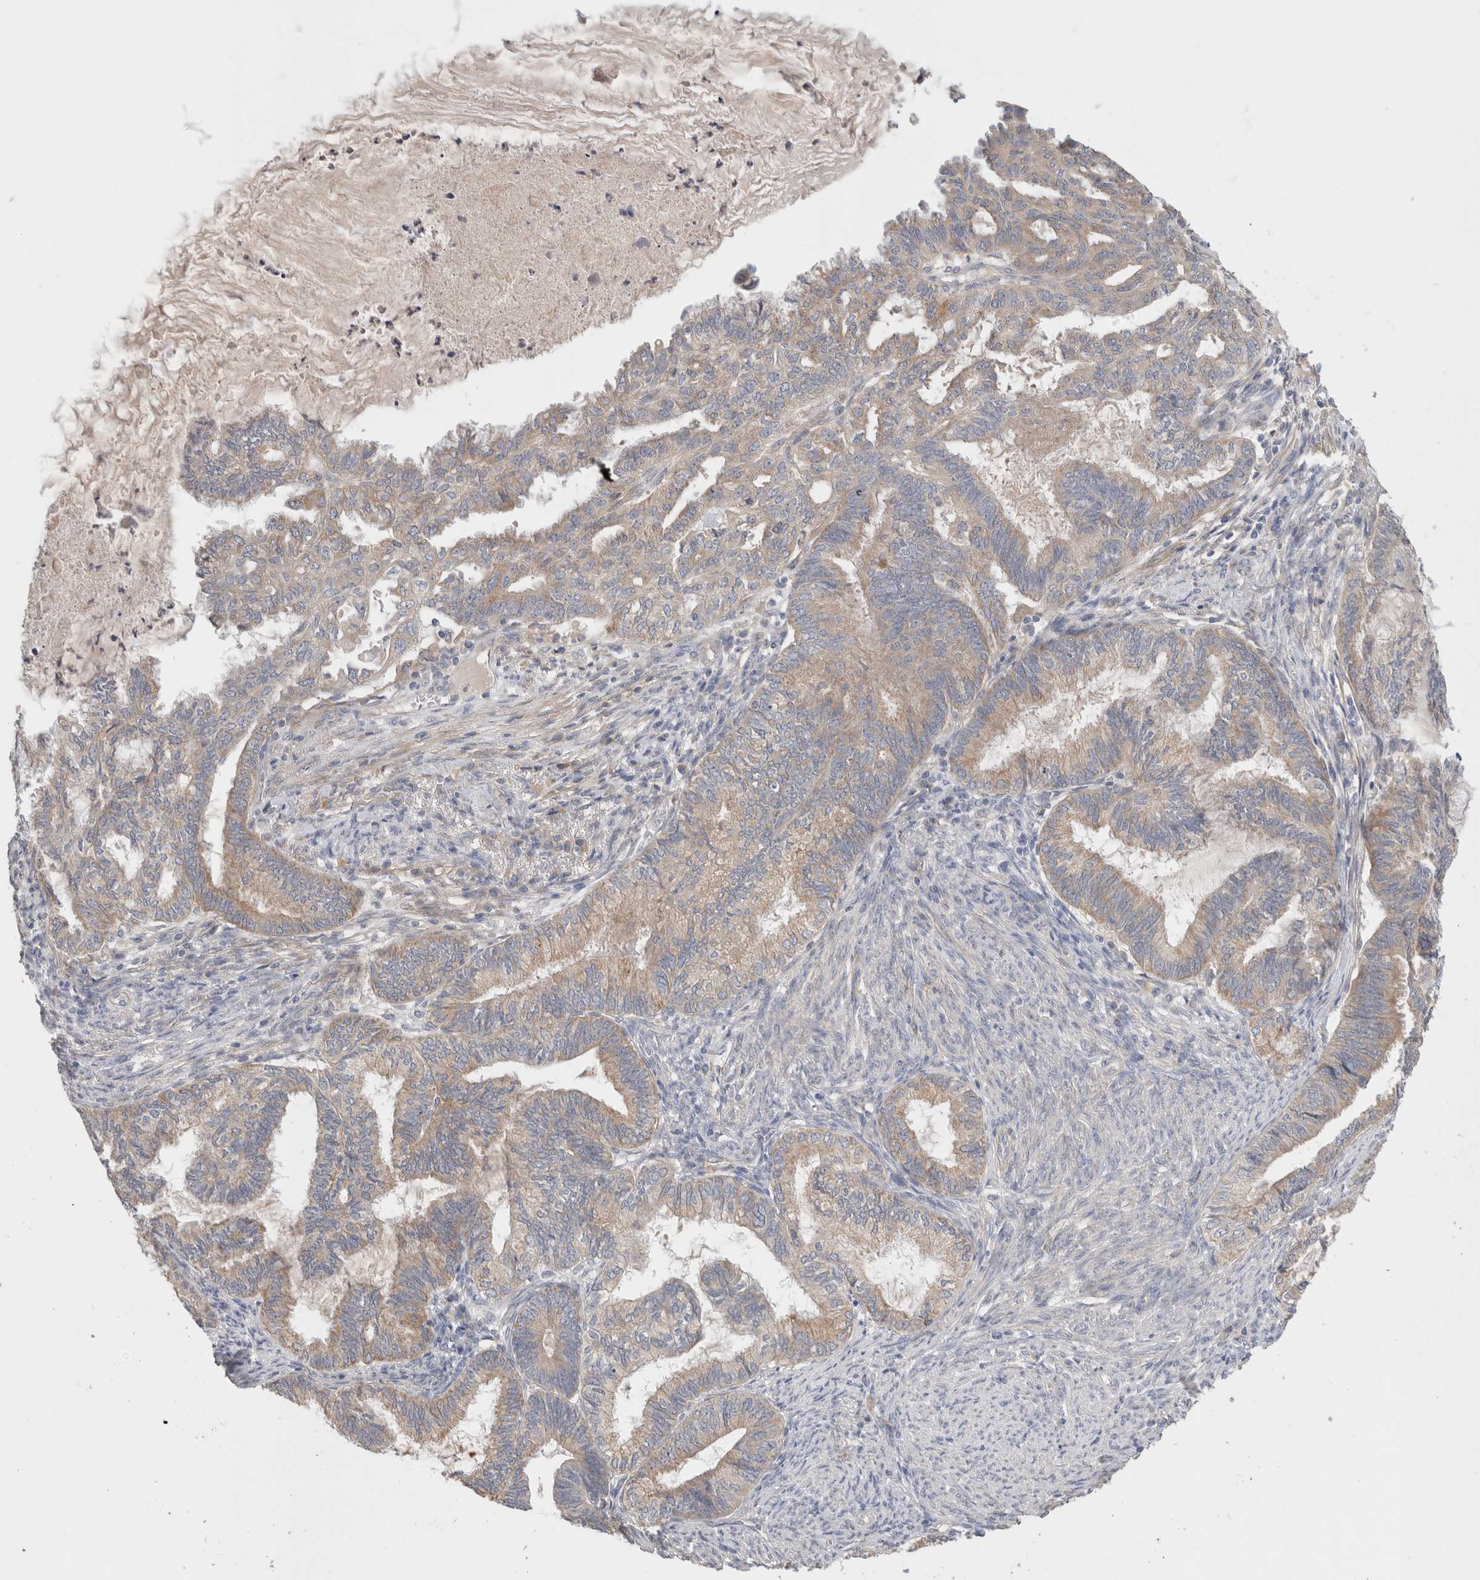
{"staining": {"intensity": "weak", "quantity": ">75%", "location": "cytoplasmic/membranous"}, "tissue": "endometrial cancer", "cell_type": "Tumor cells", "image_type": "cancer", "snomed": [{"axis": "morphology", "description": "Adenocarcinoma, NOS"}, {"axis": "topography", "description": "Endometrium"}], "caption": "There is low levels of weak cytoplasmic/membranous positivity in tumor cells of endometrial adenocarcinoma, as demonstrated by immunohistochemical staining (brown color).", "gene": "SGK3", "patient": {"sex": "female", "age": 86}}